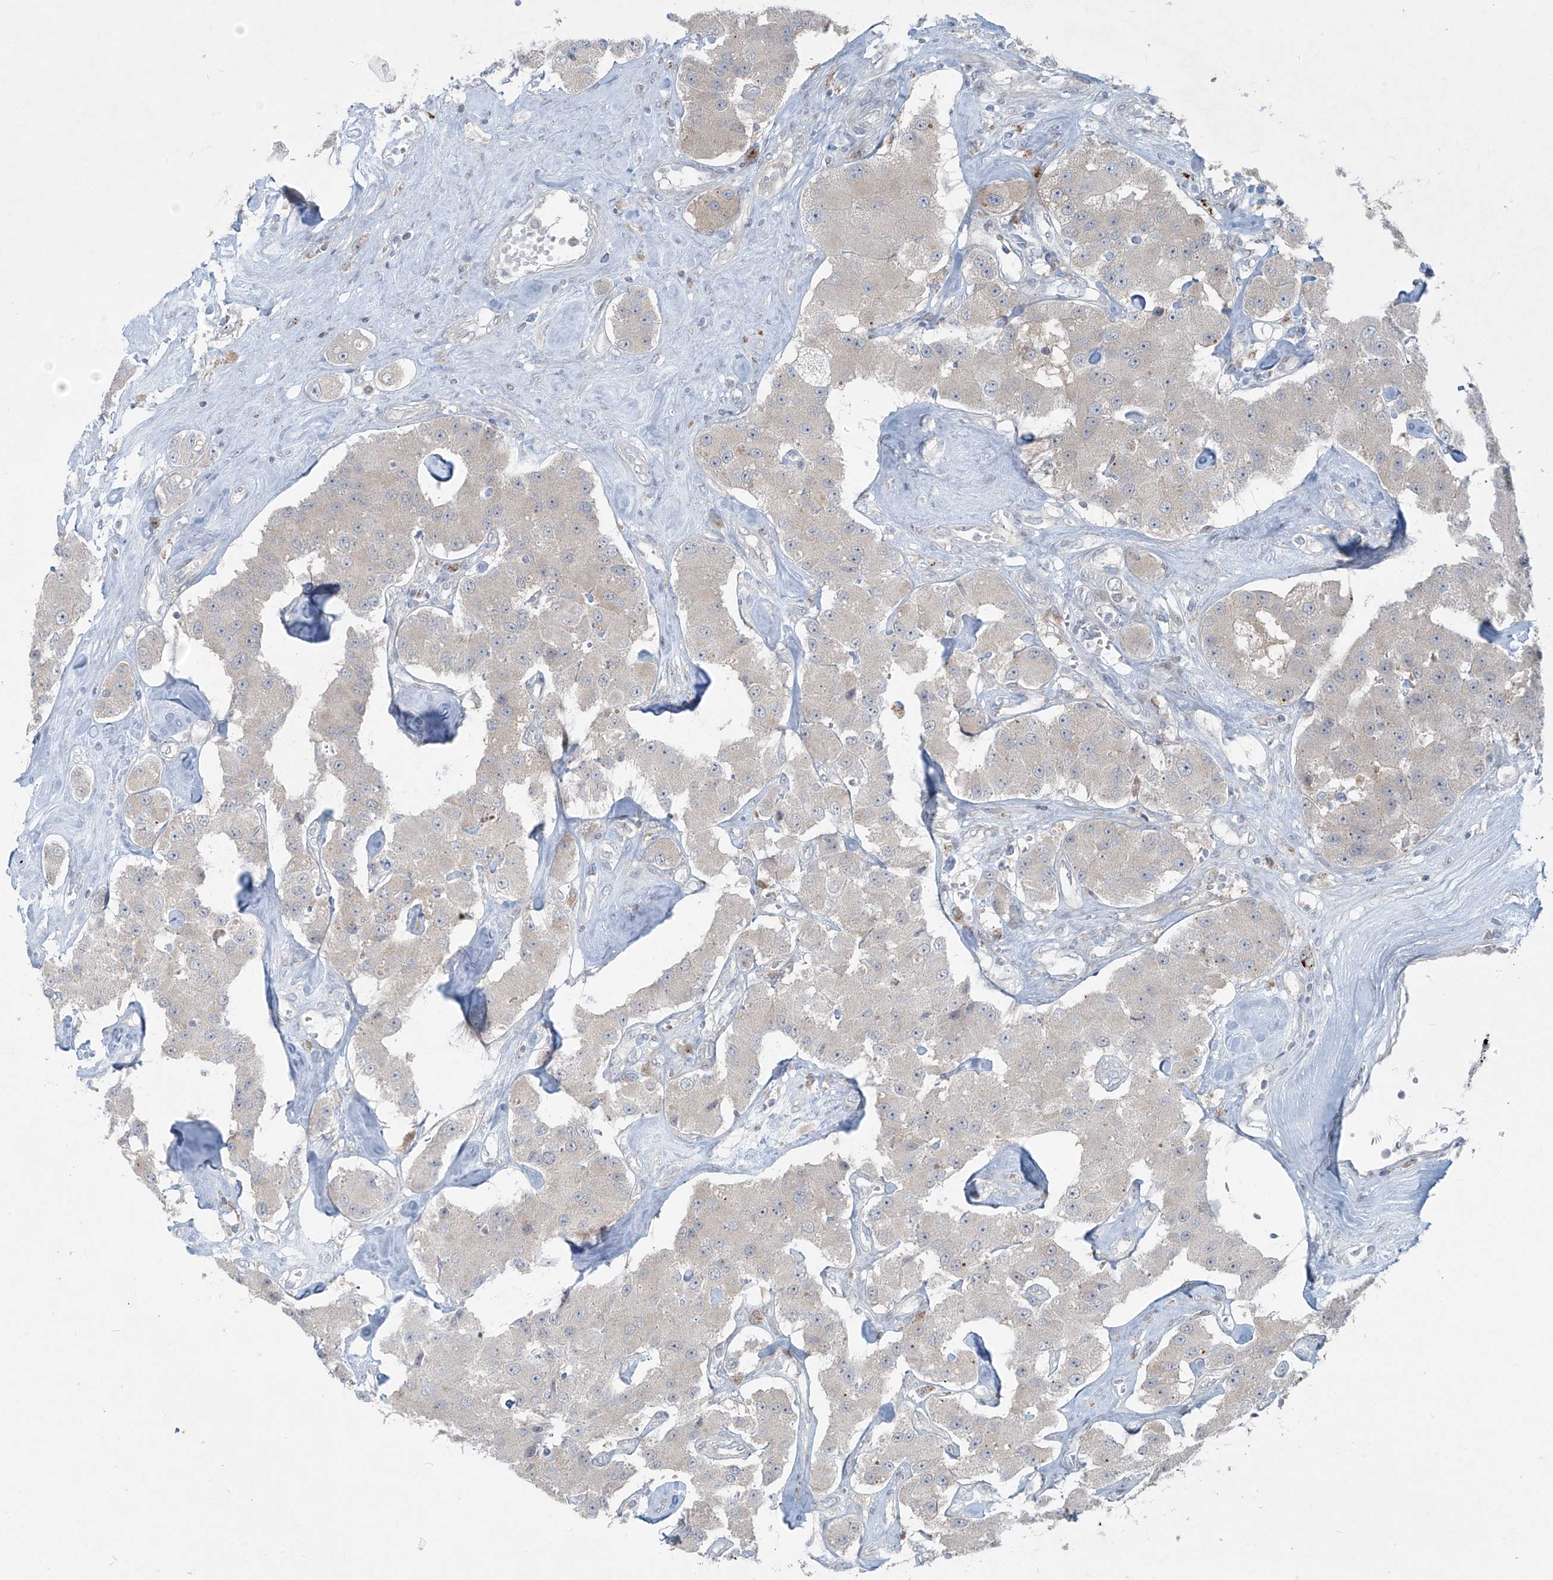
{"staining": {"intensity": "negative", "quantity": "none", "location": "none"}, "tissue": "carcinoid", "cell_type": "Tumor cells", "image_type": "cancer", "snomed": [{"axis": "morphology", "description": "Carcinoid, malignant, NOS"}, {"axis": "topography", "description": "Pancreas"}], "caption": "Immunohistochemistry (IHC) micrograph of human carcinoid (malignant) stained for a protein (brown), which exhibits no expression in tumor cells.", "gene": "PPAT", "patient": {"sex": "male", "age": 41}}